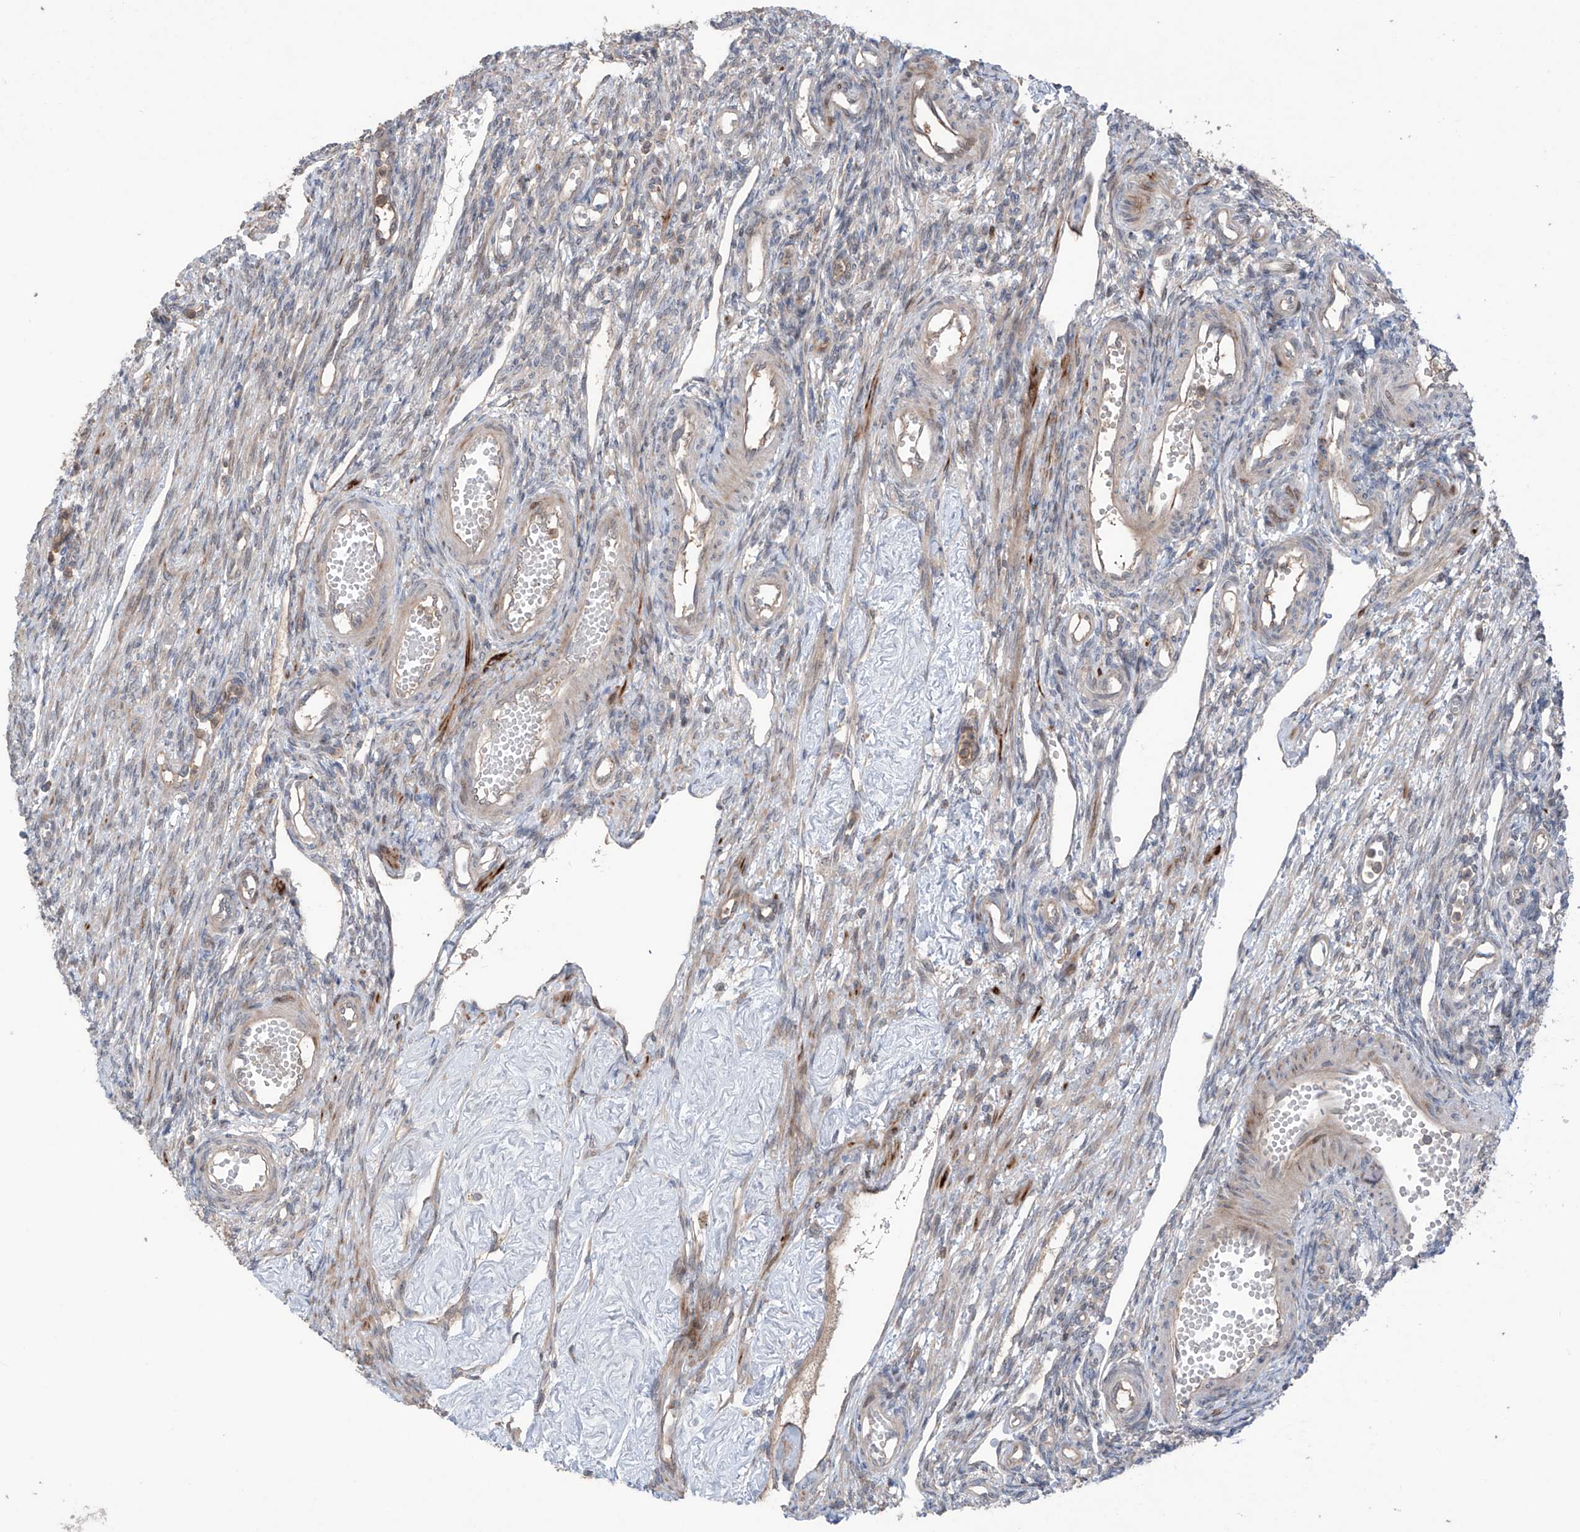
{"staining": {"intensity": "negative", "quantity": "none", "location": "none"}, "tissue": "ovary", "cell_type": "Ovarian stroma cells", "image_type": "normal", "snomed": [{"axis": "morphology", "description": "Normal tissue, NOS"}, {"axis": "morphology", "description": "Cyst, NOS"}, {"axis": "topography", "description": "Ovary"}], "caption": "IHC histopathology image of unremarkable ovary stained for a protein (brown), which demonstrates no staining in ovarian stroma cells.", "gene": "SAMD3", "patient": {"sex": "female", "age": 33}}